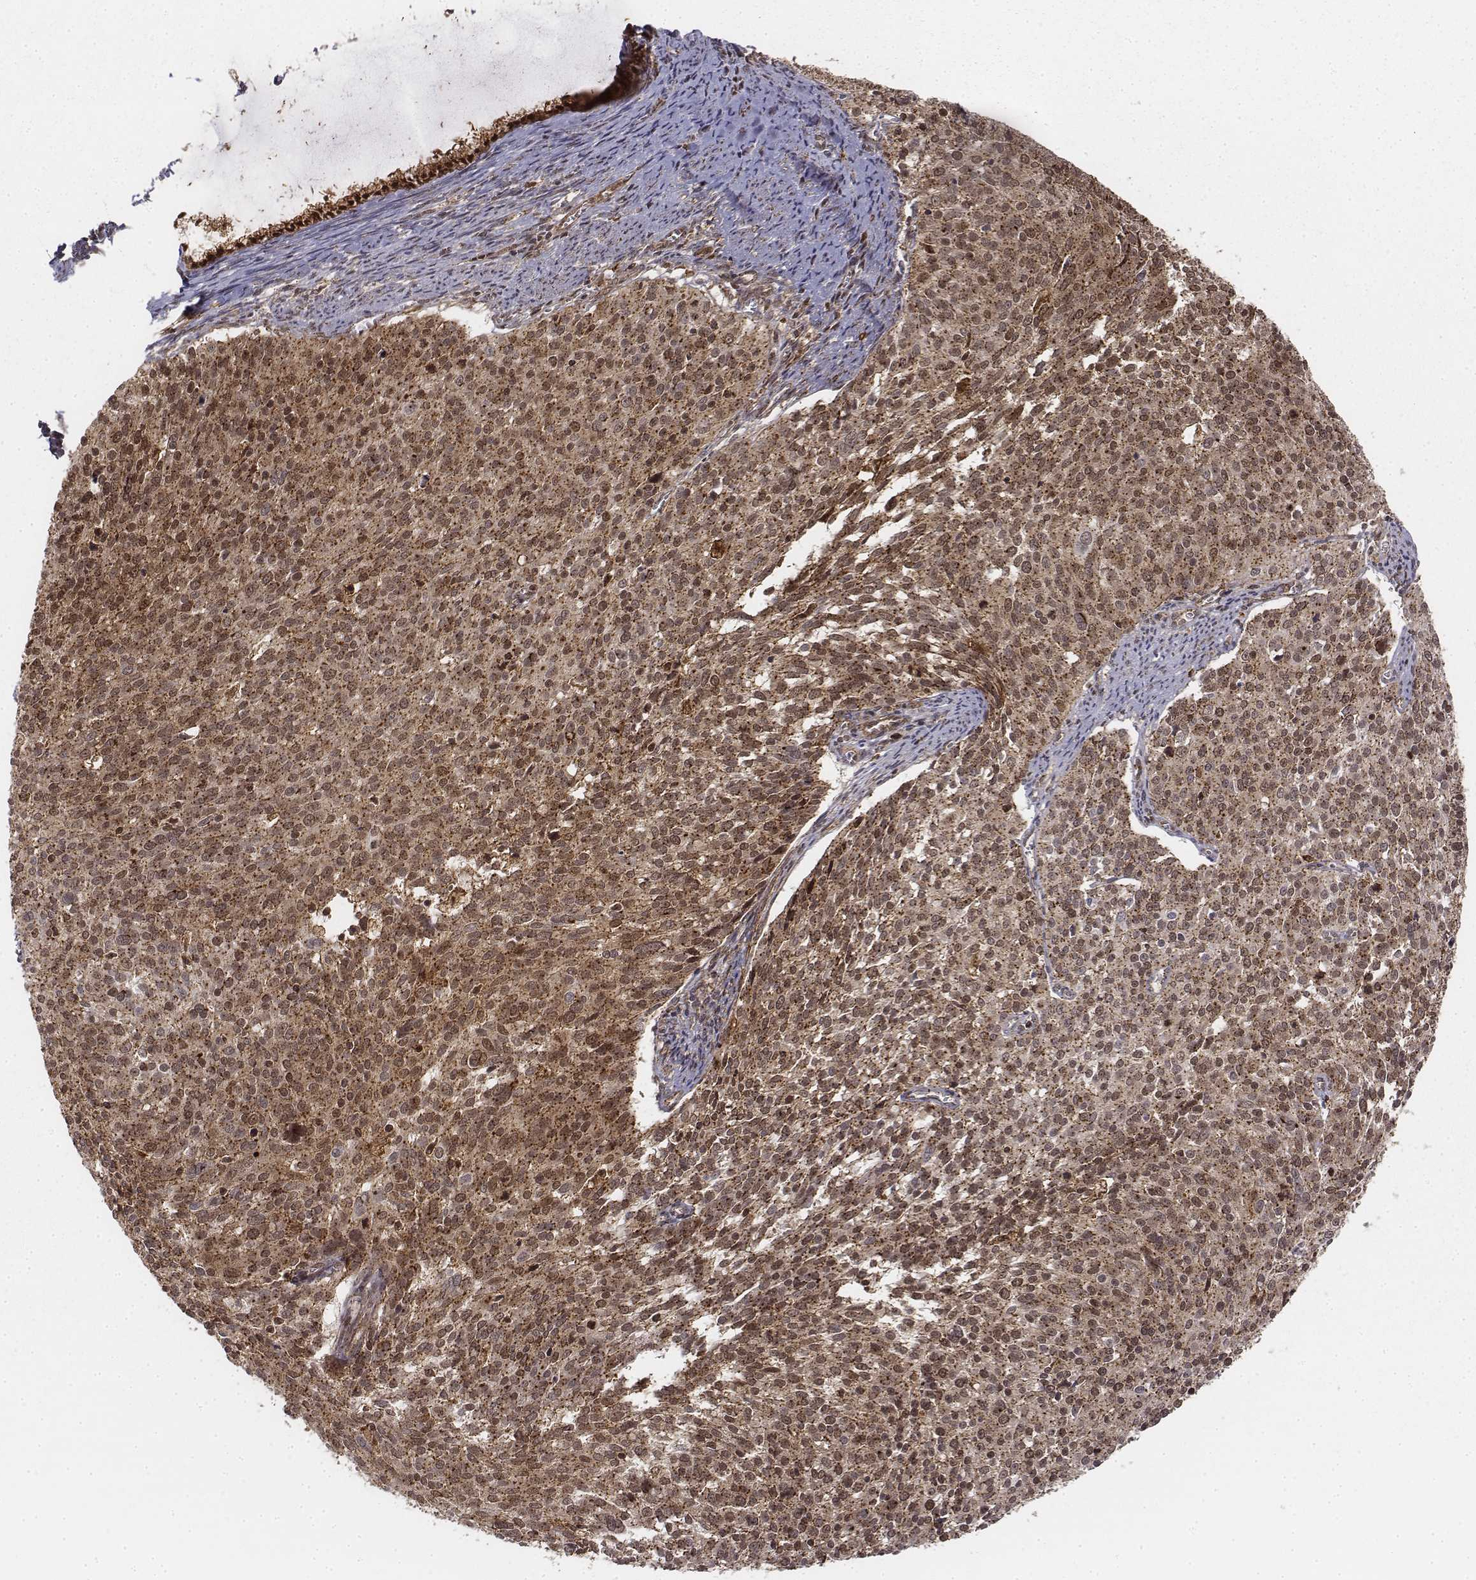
{"staining": {"intensity": "moderate", "quantity": ">75%", "location": "cytoplasmic/membranous,nuclear"}, "tissue": "cervical cancer", "cell_type": "Tumor cells", "image_type": "cancer", "snomed": [{"axis": "morphology", "description": "Squamous cell carcinoma, NOS"}, {"axis": "topography", "description": "Cervix"}], "caption": "A medium amount of moderate cytoplasmic/membranous and nuclear staining is present in about >75% of tumor cells in cervical squamous cell carcinoma tissue.", "gene": "ZFYVE19", "patient": {"sex": "female", "age": 39}}